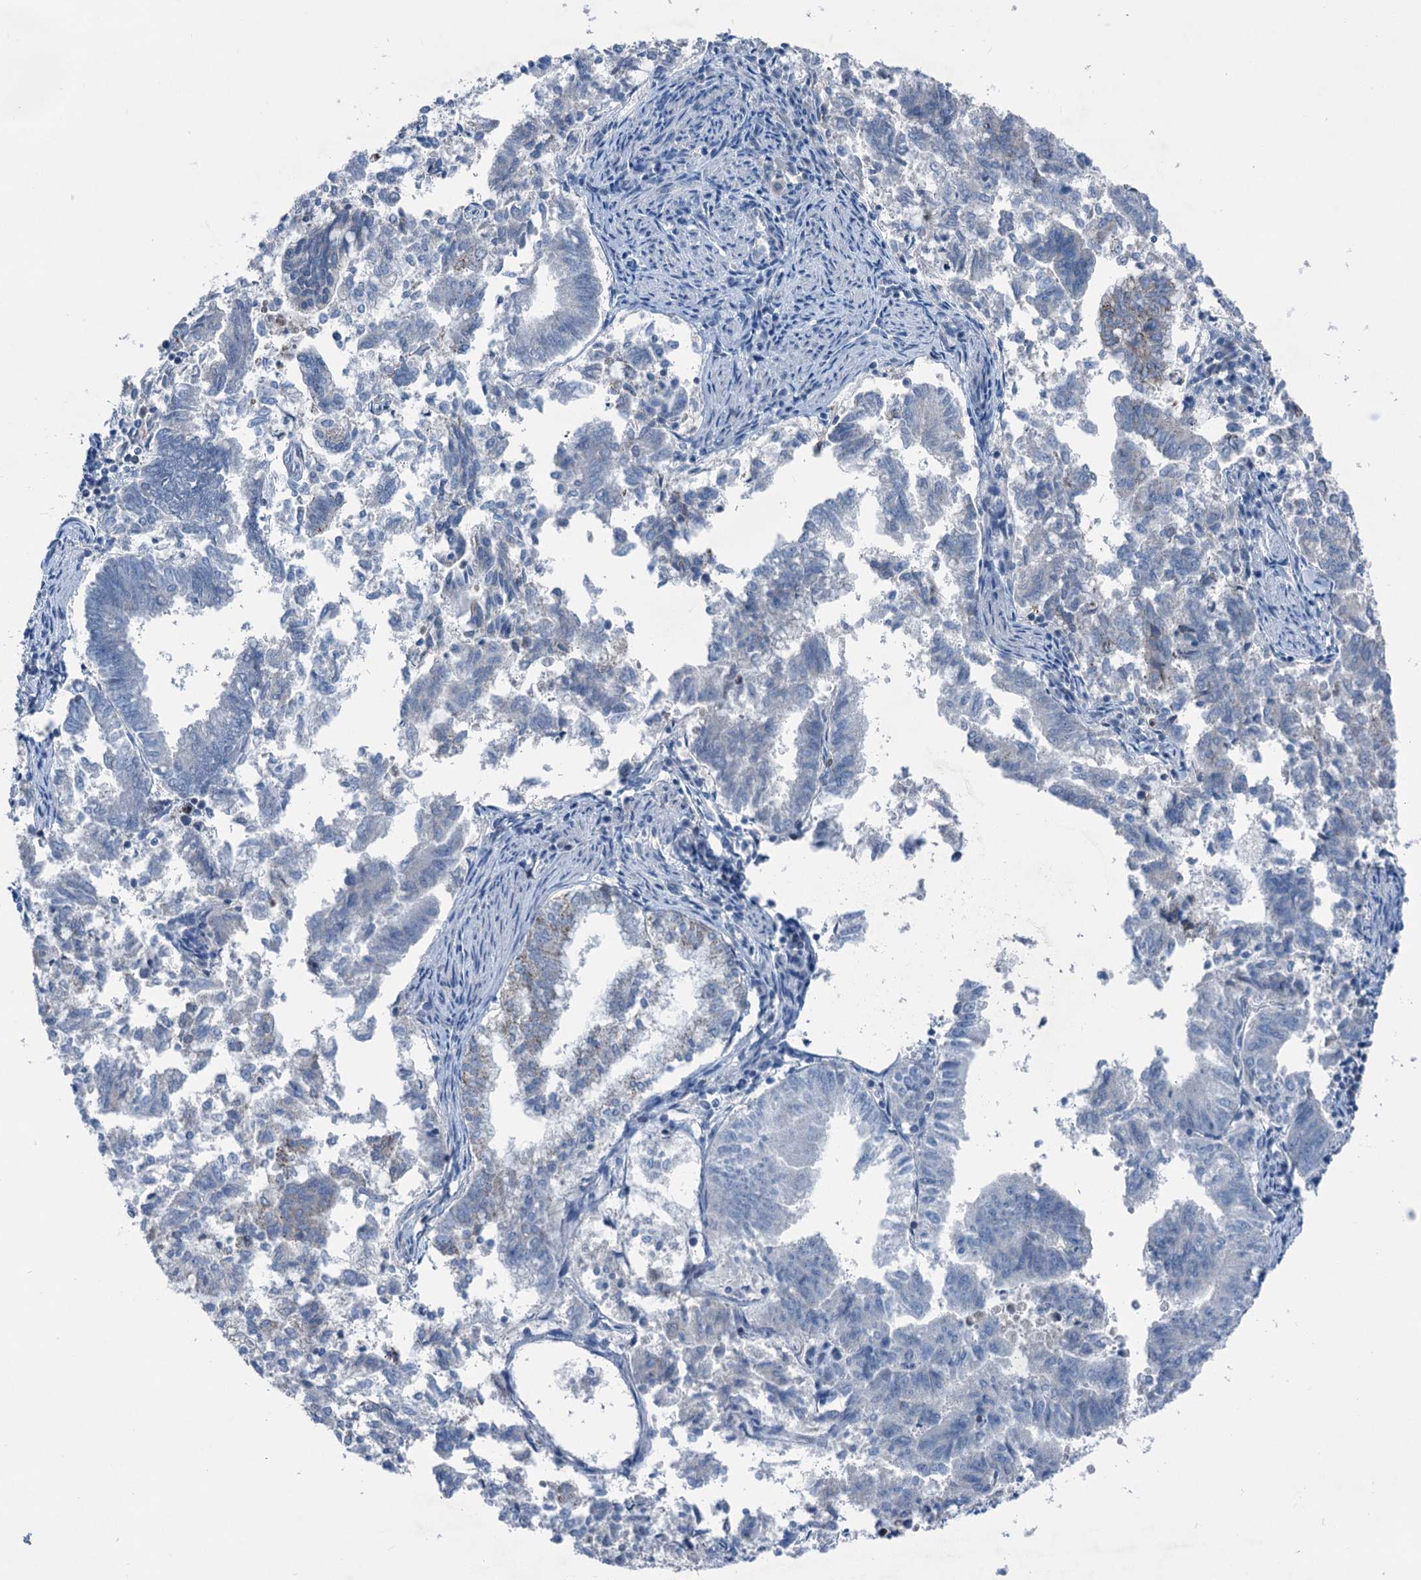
{"staining": {"intensity": "weak", "quantity": "<25%", "location": "cytoplasmic/membranous"}, "tissue": "endometrial cancer", "cell_type": "Tumor cells", "image_type": "cancer", "snomed": [{"axis": "morphology", "description": "Adenocarcinoma, NOS"}, {"axis": "topography", "description": "Endometrium"}], "caption": "DAB (3,3'-diaminobenzidine) immunohistochemical staining of endometrial adenocarcinoma exhibits no significant expression in tumor cells.", "gene": "ELP4", "patient": {"sex": "female", "age": 79}}